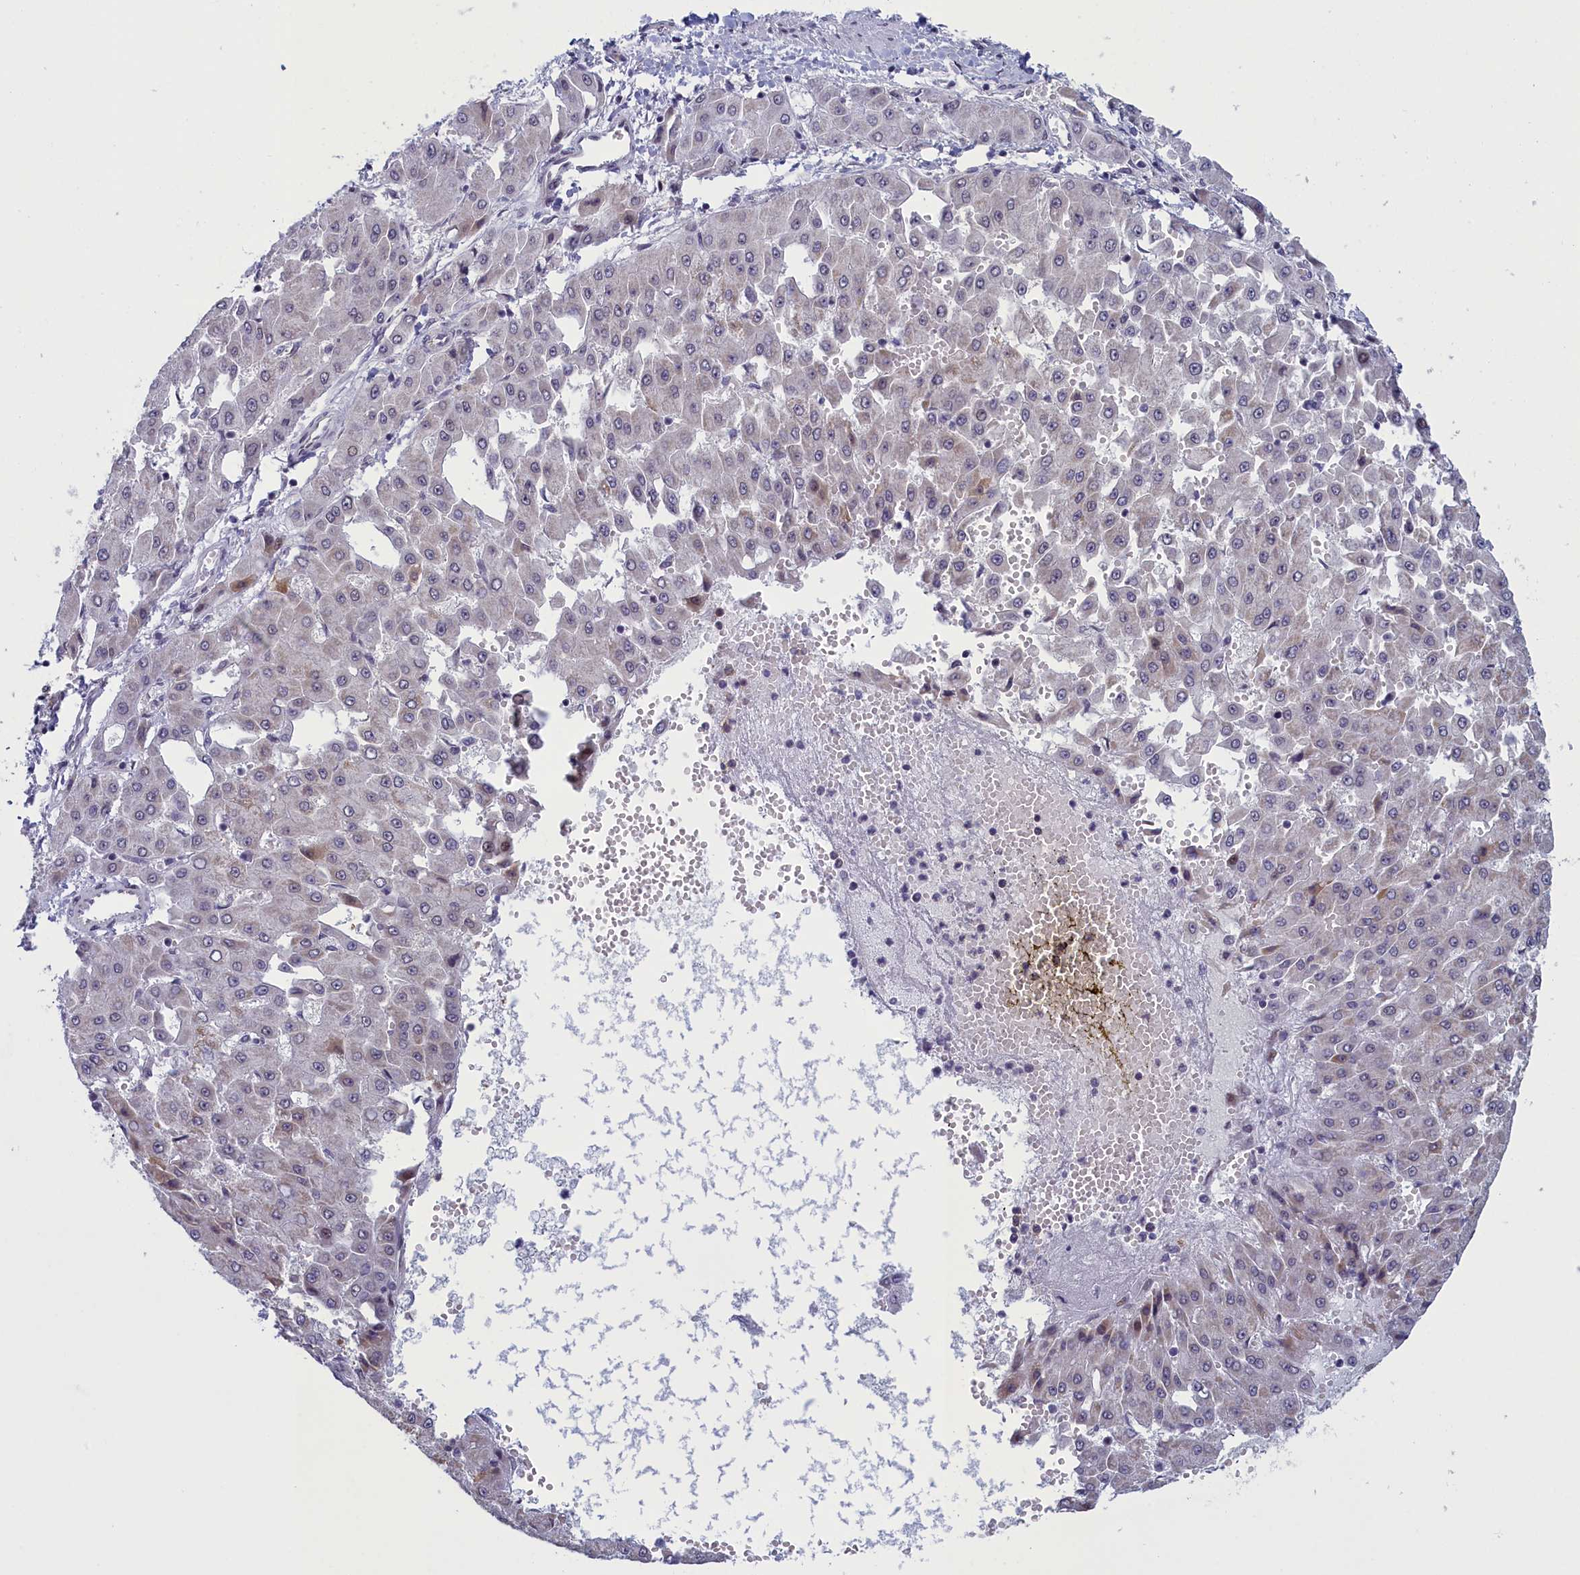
{"staining": {"intensity": "weak", "quantity": "<25%", "location": "cytoplasmic/membranous"}, "tissue": "liver cancer", "cell_type": "Tumor cells", "image_type": "cancer", "snomed": [{"axis": "morphology", "description": "Carcinoma, Hepatocellular, NOS"}, {"axis": "topography", "description": "Liver"}], "caption": "Human liver cancer (hepatocellular carcinoma) stained for a protein using IHC reveals no staining in tumor cells.", "gene": "ATF7IP2", "patient": {"sex": "male", "age": 47}}